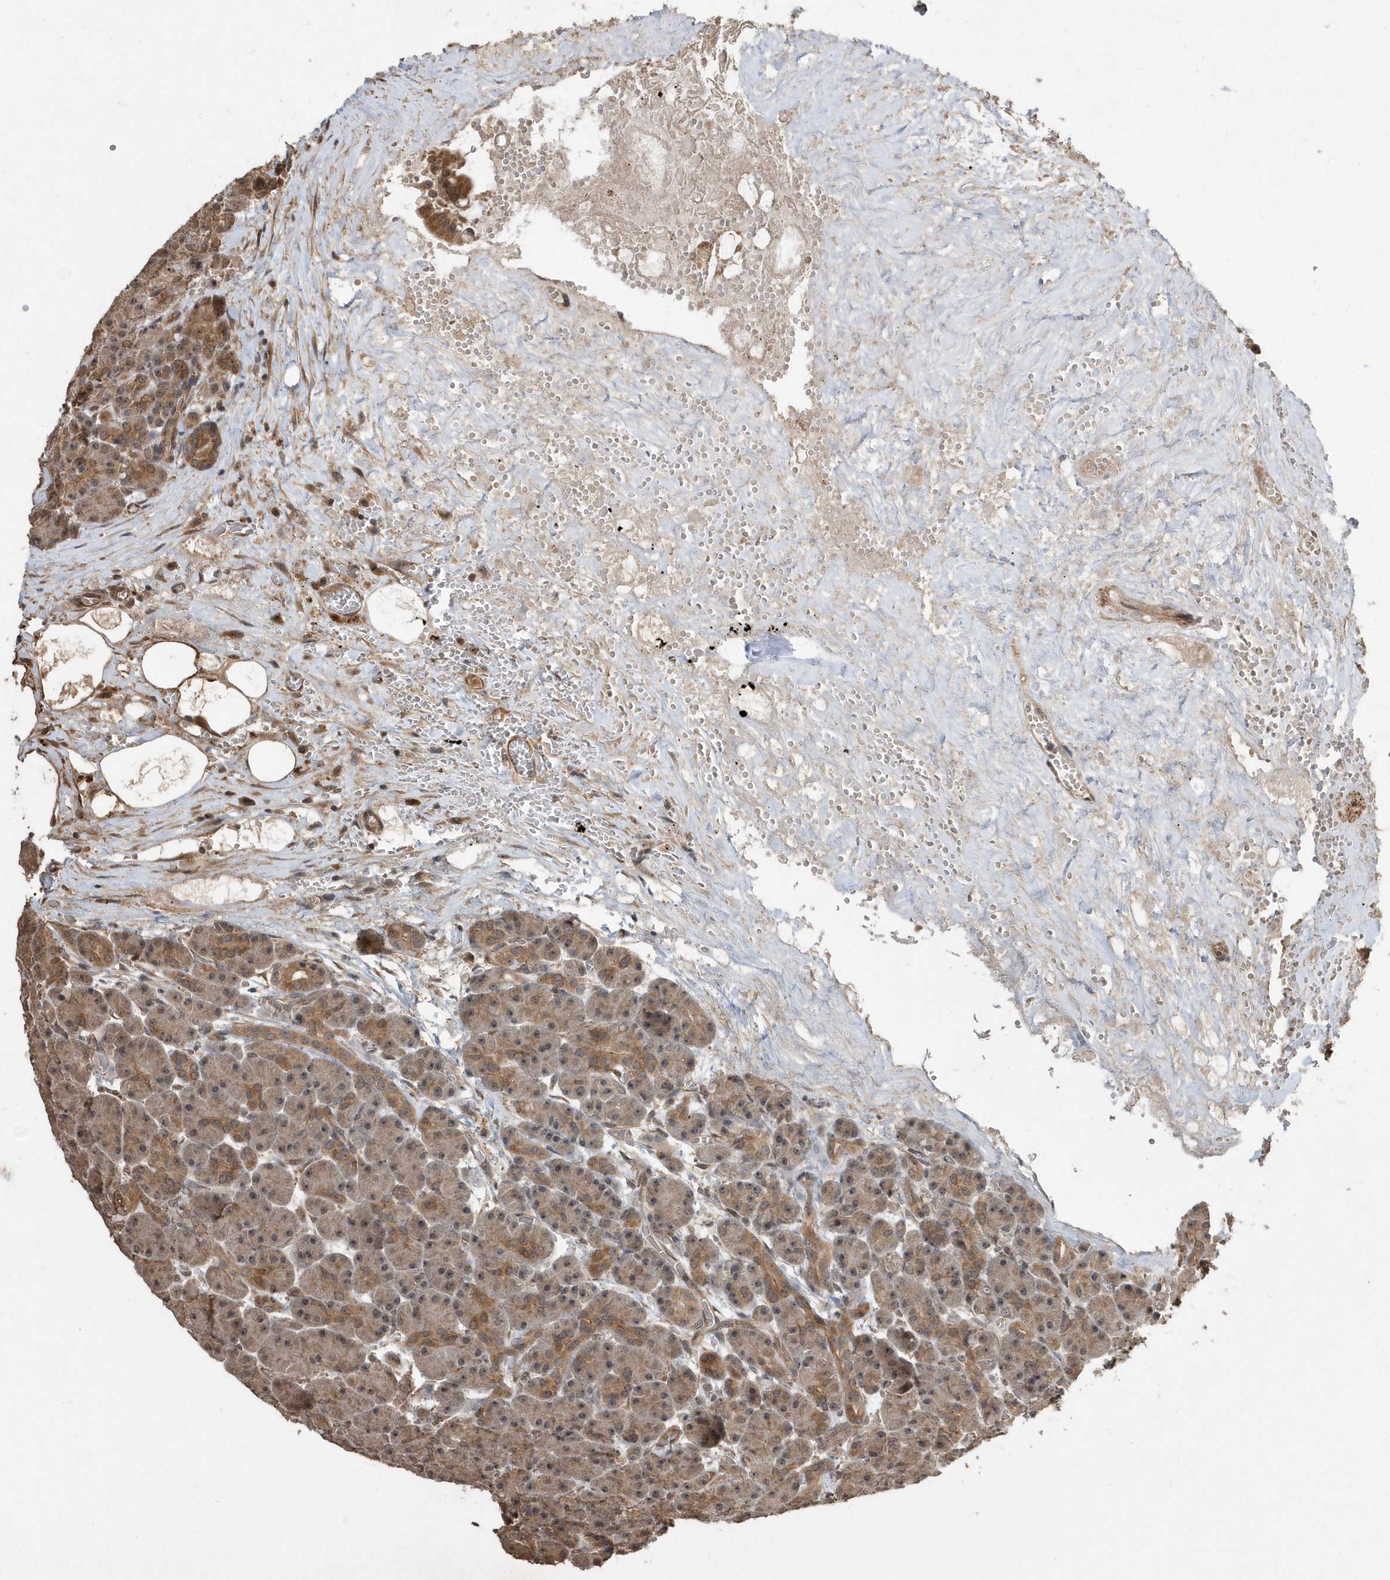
{"staining": {"intensity": "moderate", "quantity": ">75%", "location": "cytoplasmic/membranous,nuclear"}, "tissue": "pancreas", "cell_type": "Exocrine glandular cells", "image_type": "normal", "snomed": [{"axis": "morphology", "description": "Normal tissue, NOS"}, {"axis": "topography", "description": "Pancreas"}], "caption": "DAB immunohistochemical staining of normal human pancreas displays moderate cytoplasmic/membranous,nuclear protein expression in about >75% of exocrine glandular cells. The protein is stained brown, and the nuclei are stained in blue (DAB IHC with brightfield microscopy, high magnification).", "gene": "WASHC5", "patient": {"sex": "male", "age": 63}}